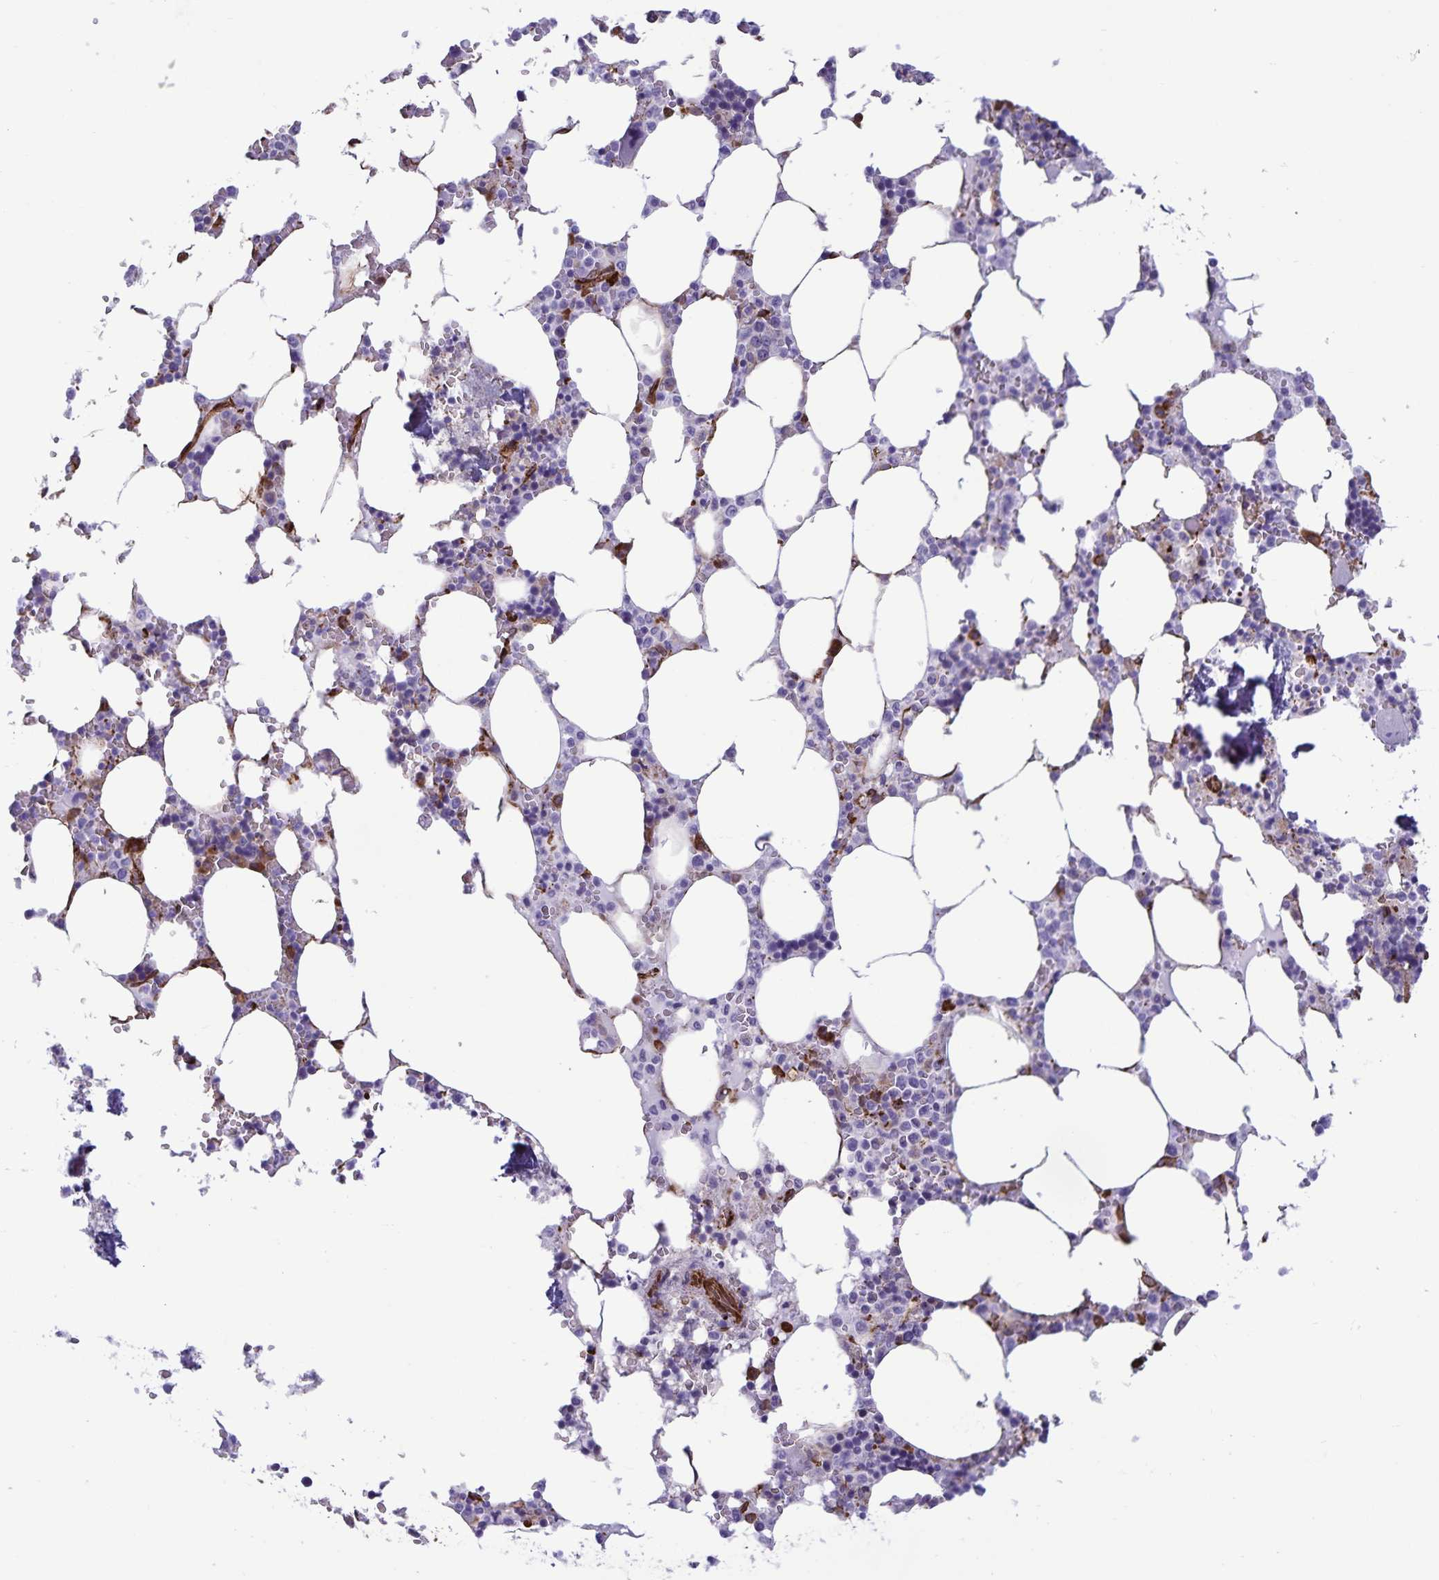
{"staining": {"intensity": "negative", "quantity": "none", "location": "none"}, "tissue": "bone marrow", "cell_type": "Hematopoietic cells", "image_type": "normal", "snomed": [{"axis": "morphology", "description": "Normal tissue, NOS"}, {"axis": "topography", "description": "Bone marrow"}], "caption": "IHC micrograph of normal bone marrow: bone marrow stained with DAB (3,3'-diaminobenzidine) exhibits no significant protein staining in hematopoietic cells.", "gene": "RCN1", "patient": {"sex": "male", "age": 64}}